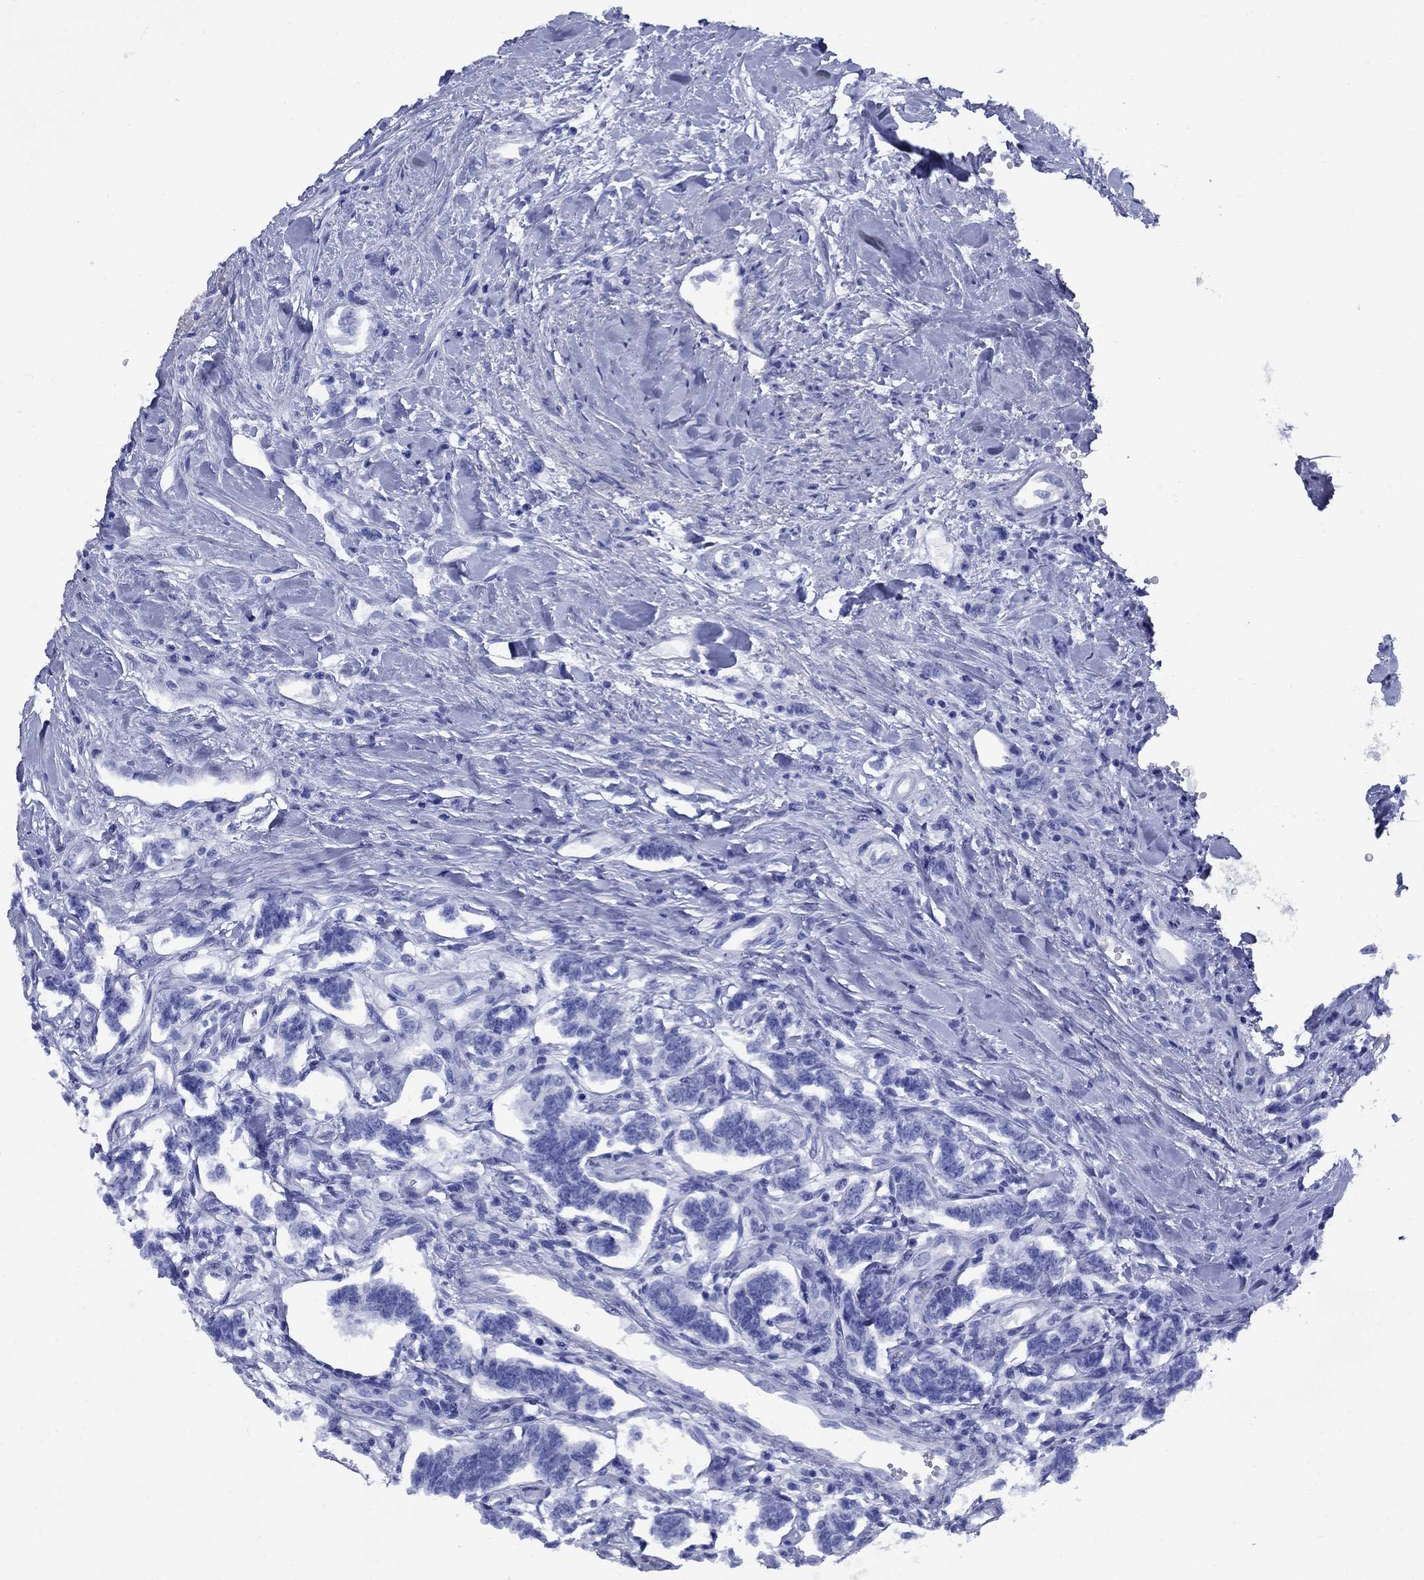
{"staining": {"intensity": "negative", "quantity": "none", "location": "none"}, "tissue": "carcinoid", "cell_type": "Tumor cells", "image_type": "cancer", "snomed": [{"axis": "morphology", "description": "Carcinoid, malignant, NOS"}, {"axis": "topography", "description": "Kidney"}], "caption": "The immunohistochemistry (IHC) histopathology image has no significant staining in tumor cells of carcinoid tissue. Nuclei are stained in blue.", "gene": "SMCP", "patient": {"sex": "female", "age": 41}}